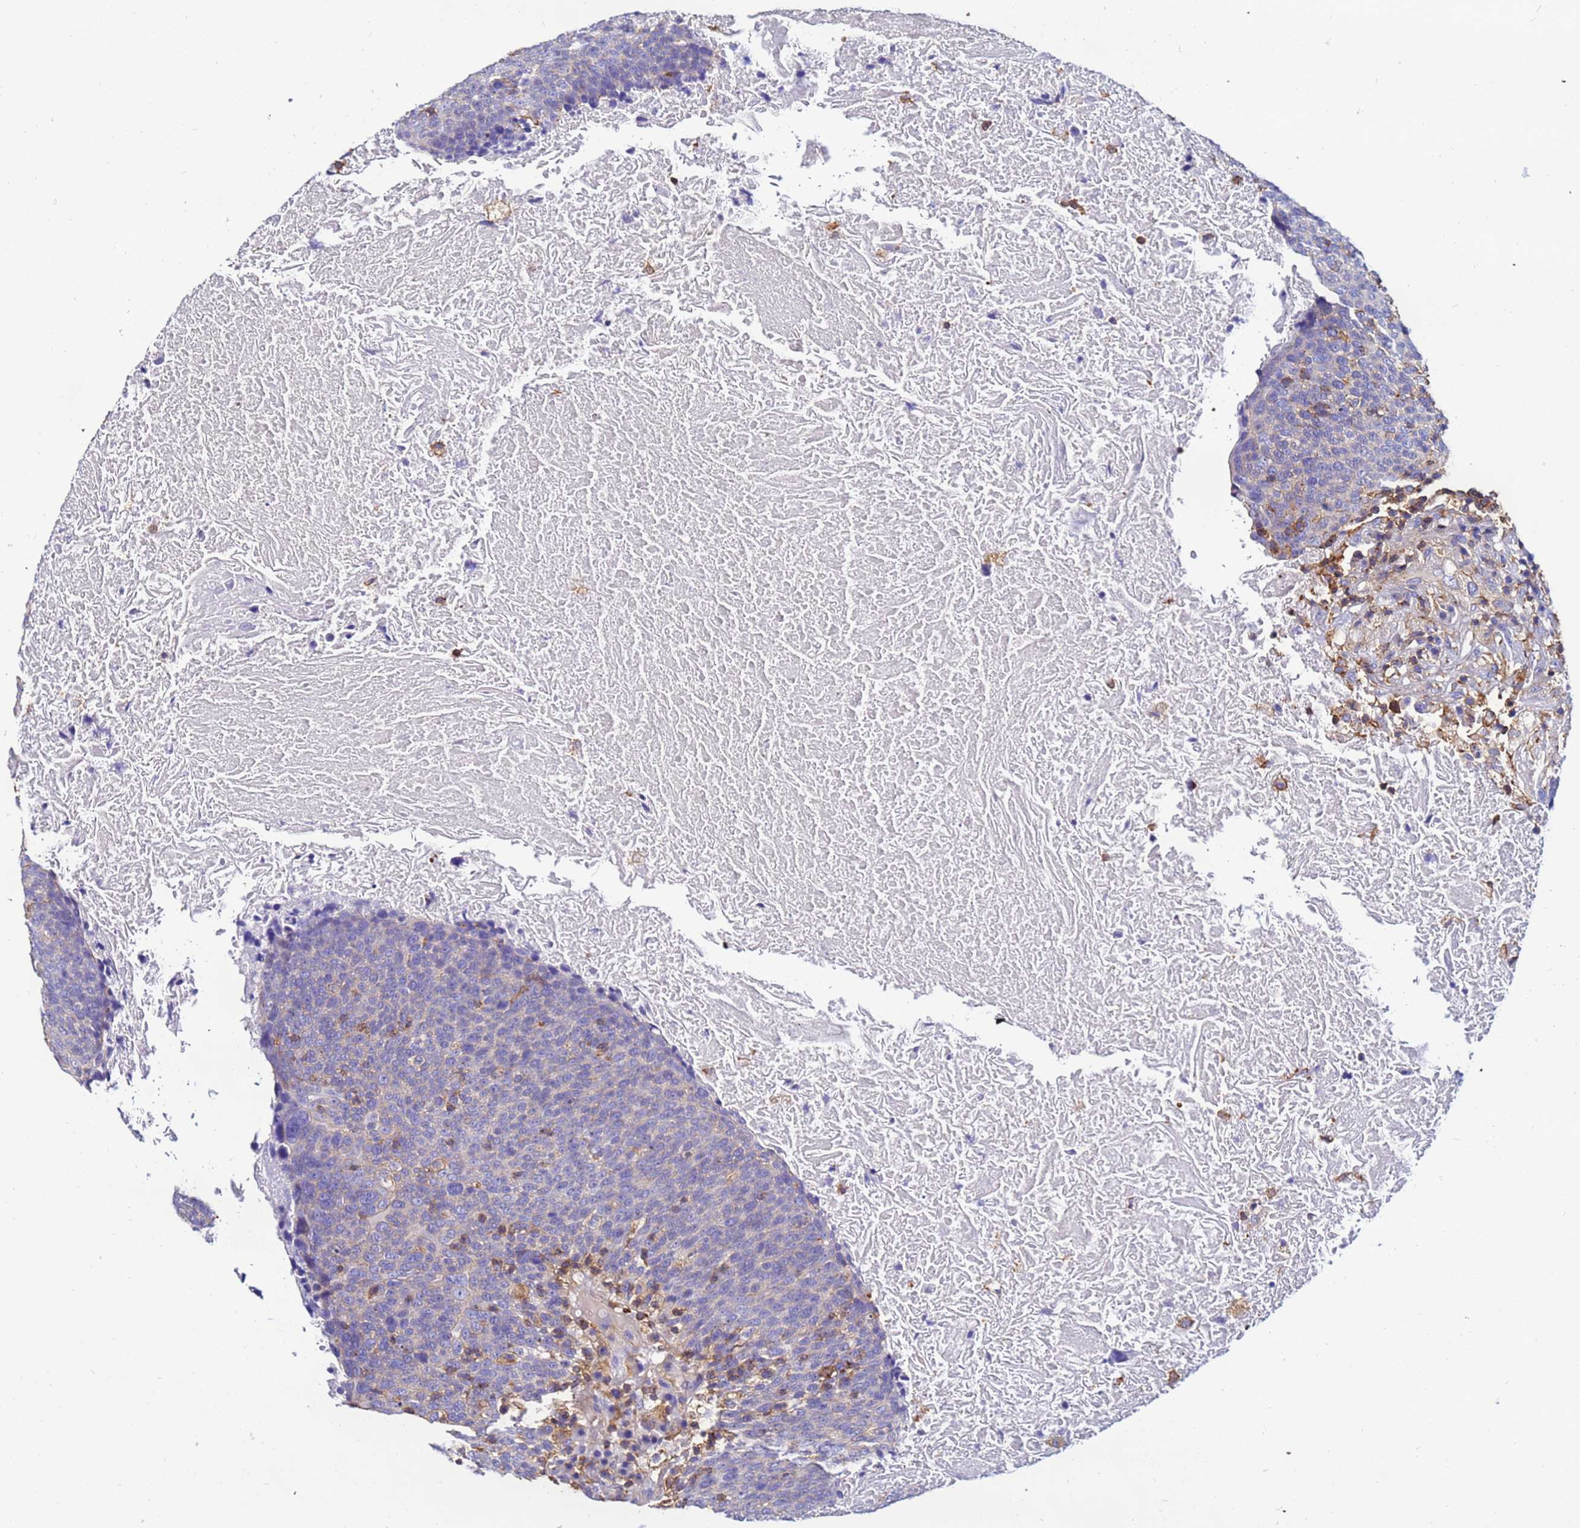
{"staining": {"intensity": "negative", "quantity": "none", "location": "none"}, "tissue": "head and neck cancer", "cell_type": "Tumor cells", "image_type": "cancer", "snomed": [{"axis": "morphology", "description": "Squamous cell carcinoma, NOS"}, {"axis": "morphology", "description": "Squamous cell carcinoma, metastatic, NOS"}, {"axis": "topography", "description": "Lymph node"}, {"axis": "topography", "description": "Head-Neck"}], "caption": "Immunohistochemistry photomicrograph of neoplastic tissue: head and neck cancer stained with DAB (3,3'-diaminobenzidine) shows no significant protein staining in tumor cells.", "gene": "ACTB", "patient": {"sex": "male", "age": 62}}